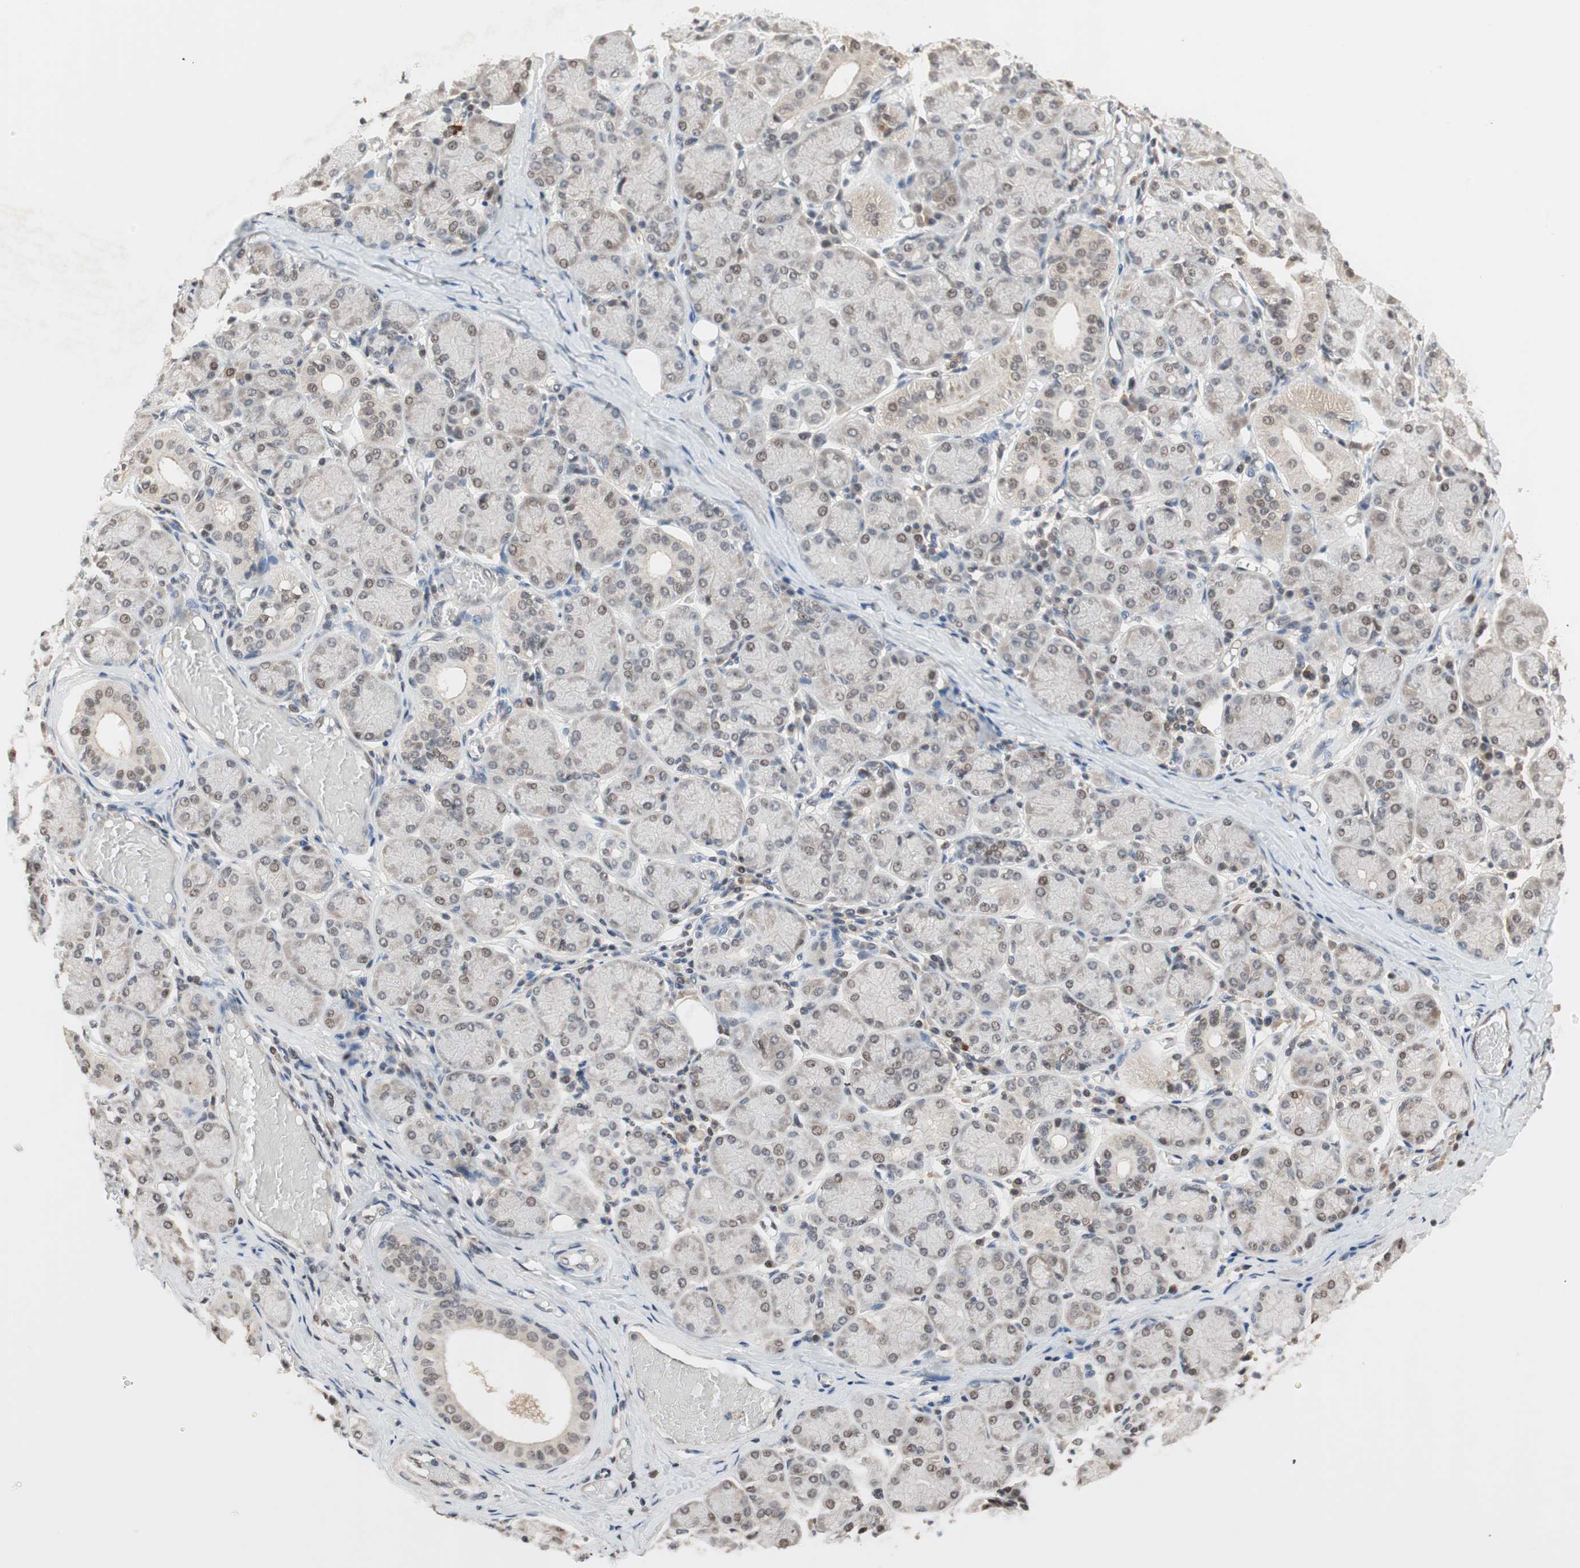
{"staining": {"intensity": "moderate", "quantity": "25%-75%", "location": "cytoplasmic/membranous,nuclear"}, "tissue": "salivary gland", "cell_type": "Glandular cells", "image_type": "normal", "snomed": [{"axis": "morphology", "description": "Normal tissue, NOS"}, {"axis": "topography", "description": "Salivary gland"}], "caption": "A medium amount of moderate cytoplasmic/membranous,nuclear expression is present in approximately 25%-75% of glandular cells in unremarkable salivary gland. (DAB (3,3'-diaminobenzidine) = brown stain, brightfield microscopy at high magnification).", "gene": "GART", "patient": {"sex": "female", "age": 24}}